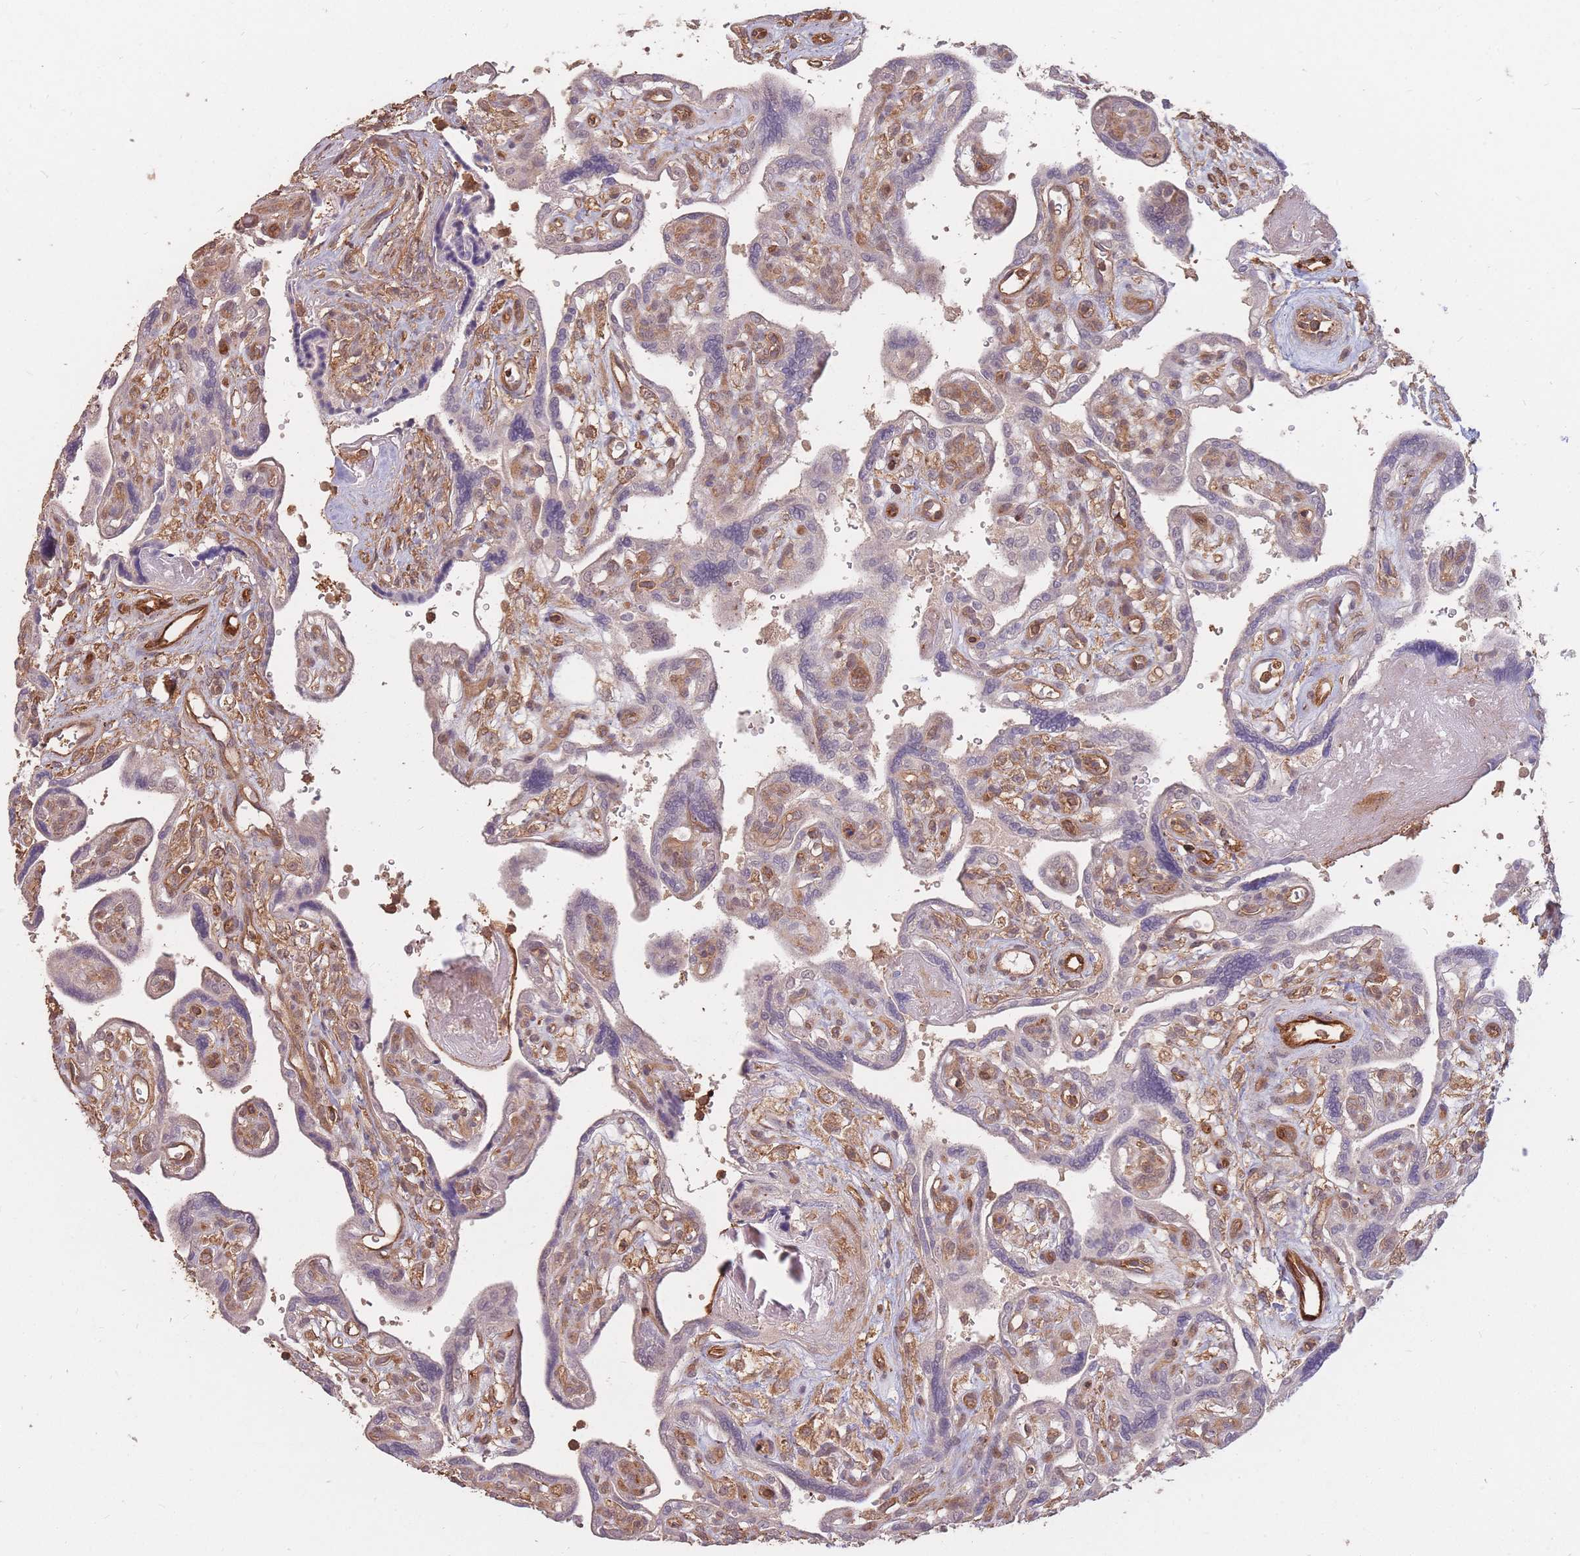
{"staining": {"intensity": "strong", "quantity": ">75%", "location": "cytoplasmic/membranous"}, "tissue": "placenta", "cell_type": "Decidual cells", "image_type": "normal", "snomed": [{"axis": "morphology", "description": "Normal tissue, NOS"}, {"axis": "topography", "description": "Placenta"}], "caption": "This image demonstrates immunohistochemistry (IHC) staining of unremarkable human placenta, with high strong cytoplasmic/membranous positivity in approximately >75% of decidual cells.", "gene": "PLS3", "patient": {"sex": "female", "age": 39}}